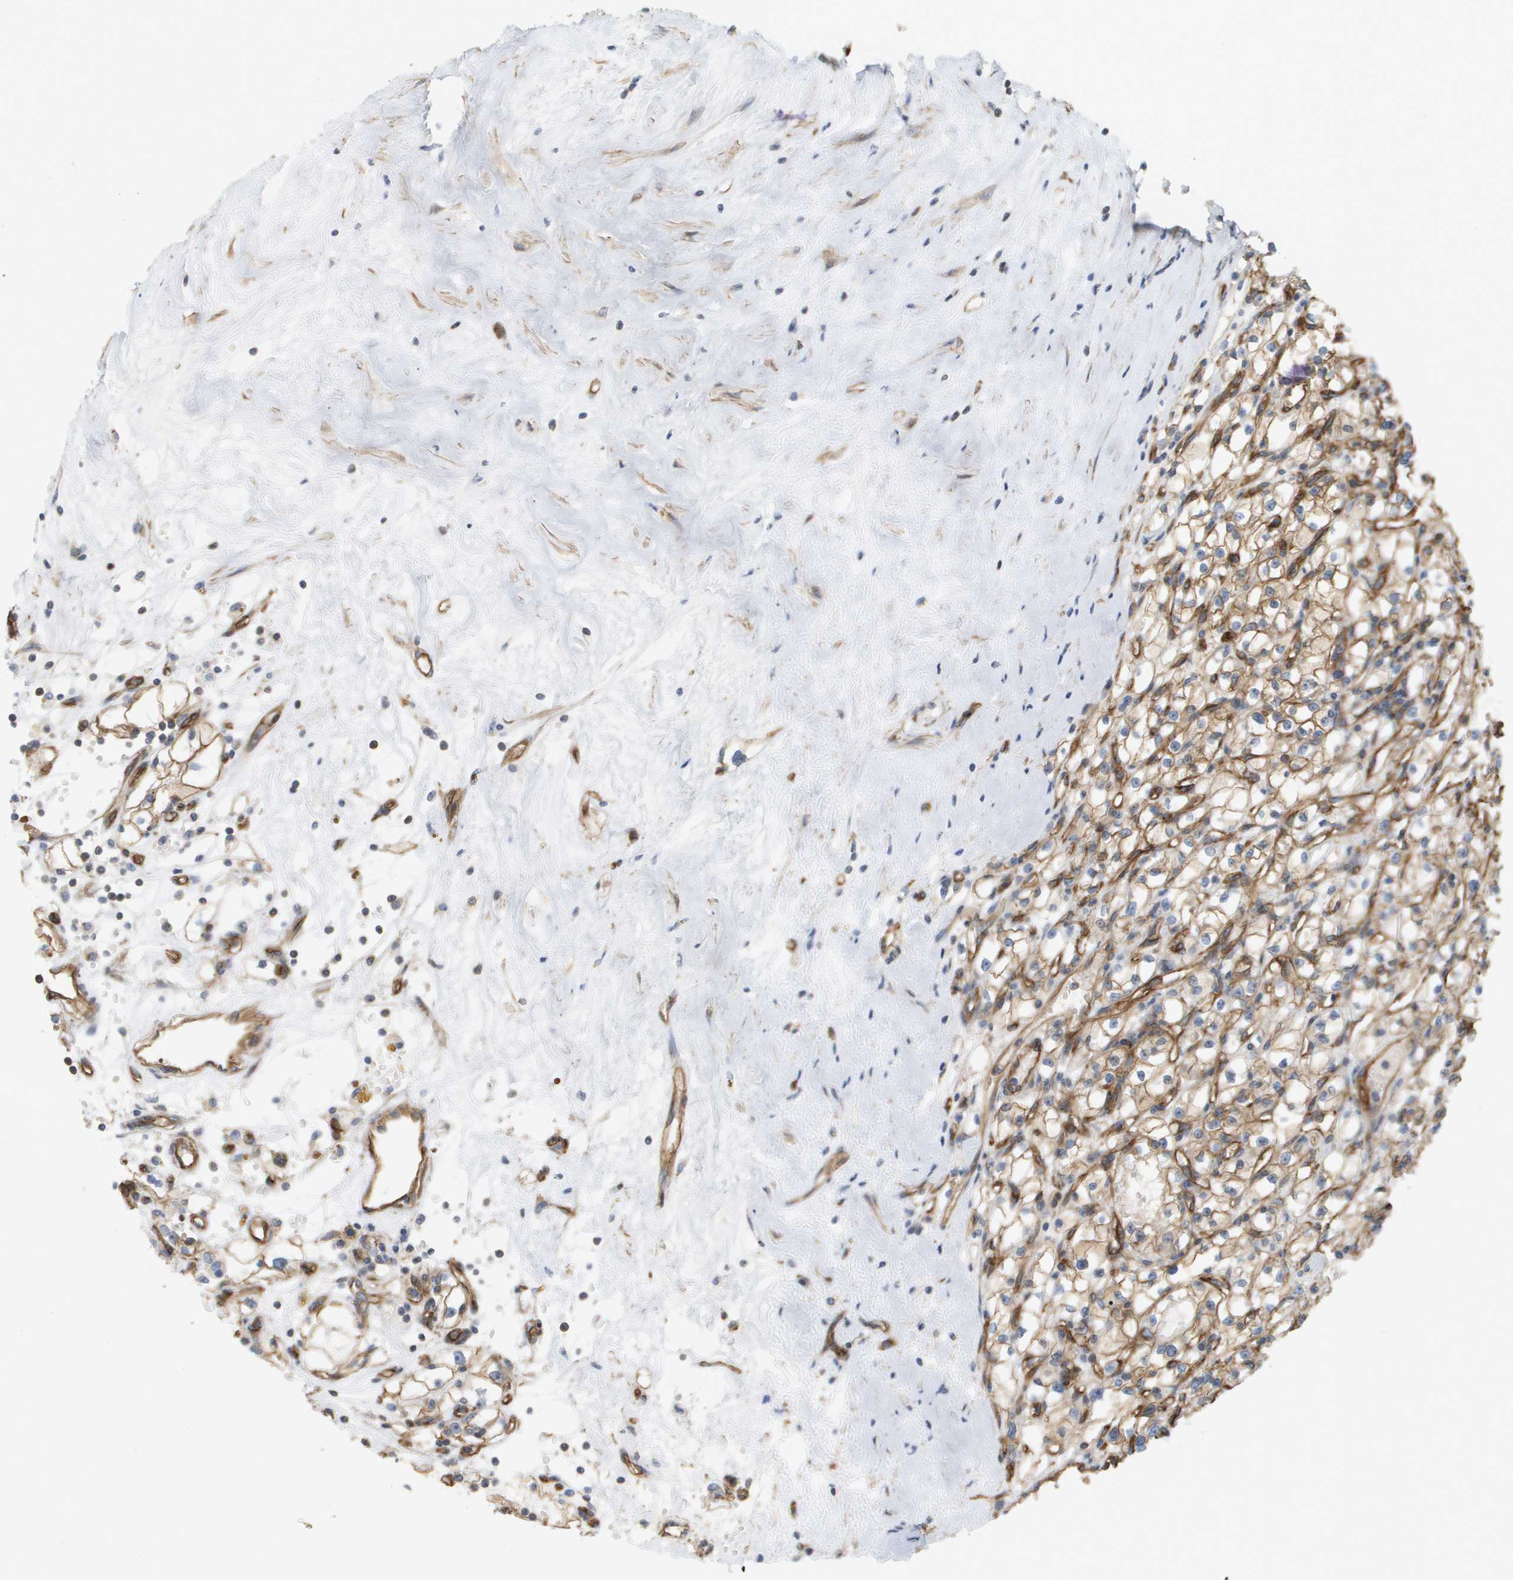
{"staining": {"intensity": "moderate", "quantity": ">75%", "location": "cytoplasmic/membranous"}, "tissue": "renal cancer", "cell_type": "Tumor cells", "image_type": "cancer", "snomed": [{"axis": "morphology", "description": "Adenocarcinoma, NOS"}, {"axis": "topography", "description": "Kidney"}], "caption": "Brown immunohistochemical staining in renal cancer reveals moderate cytoplasmic/membranous positivity in approximately >75% of tumor cells.", "gene": "SGMS2", "patient": {"sex": "male", "age": 56}}